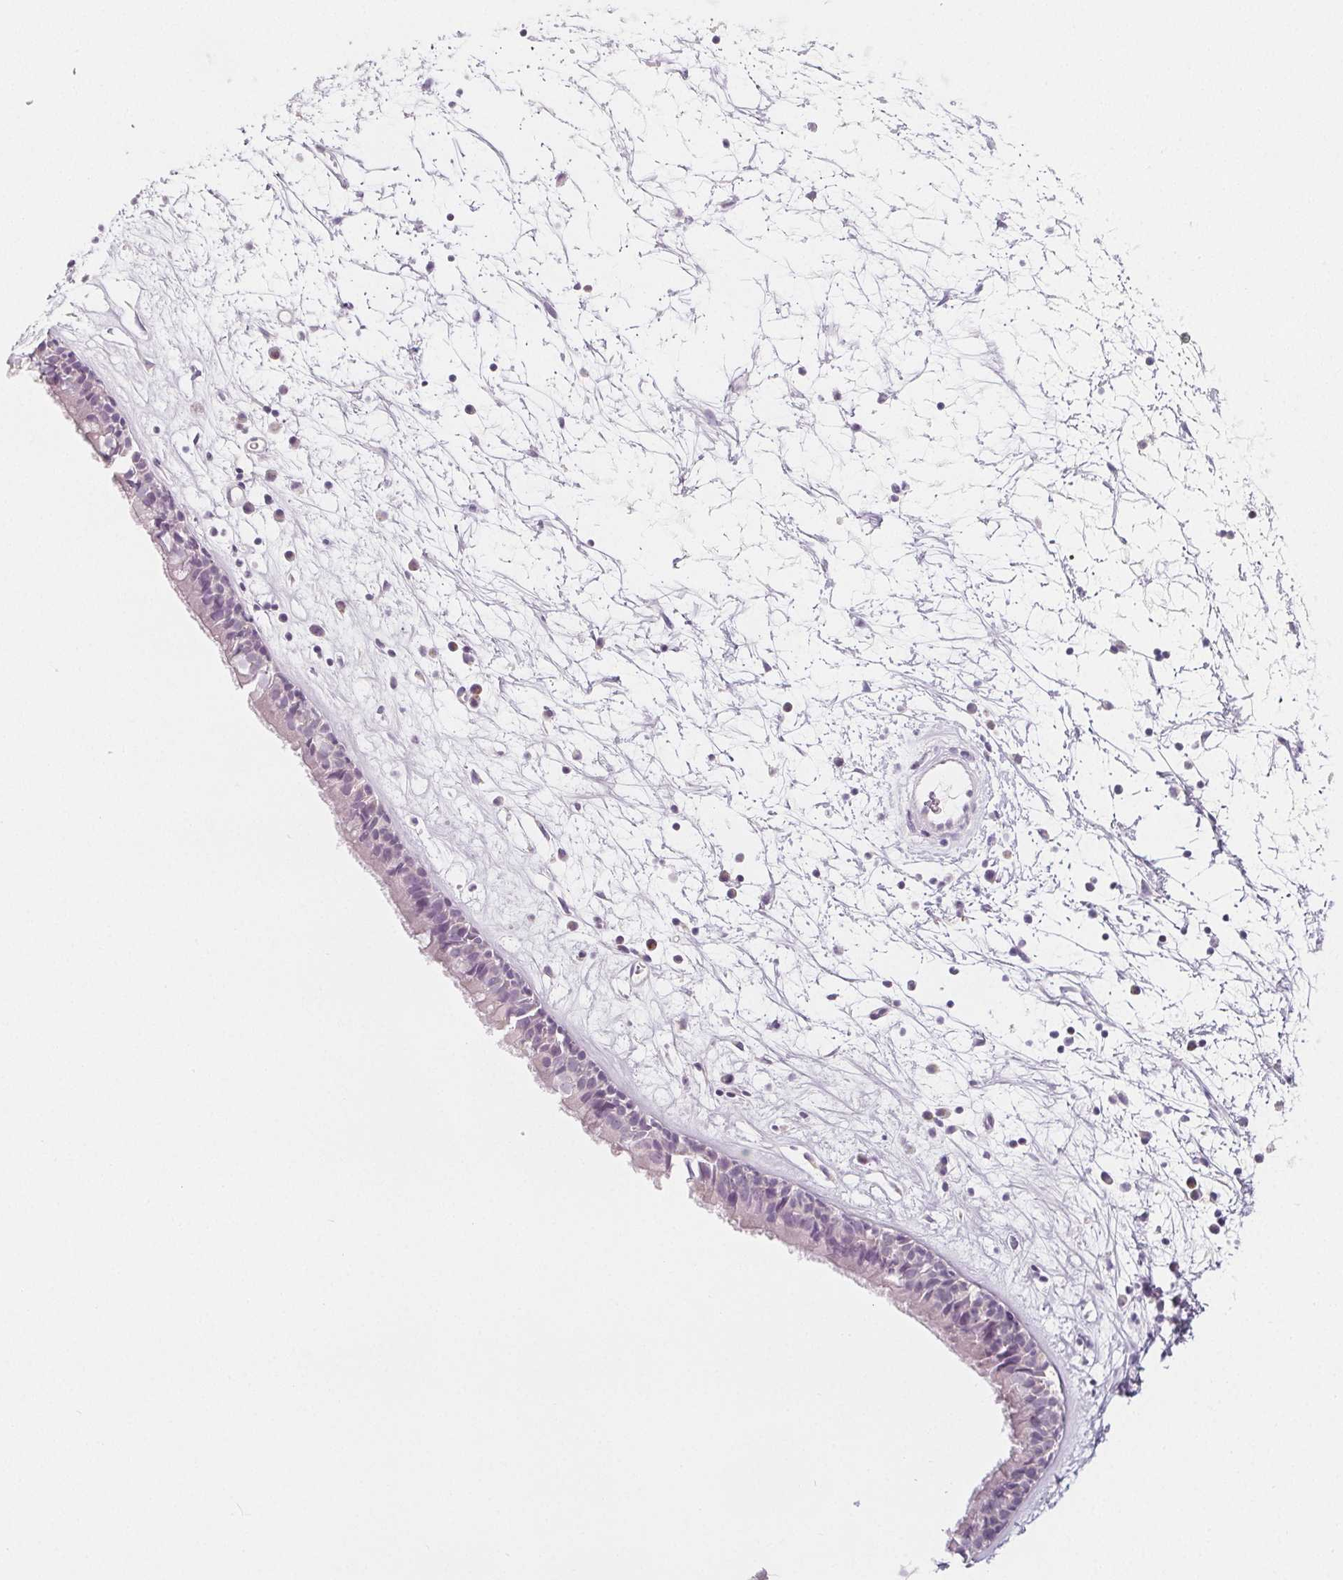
{"staining": {"intensity": "negative", "quantity": "none", "location": "none"}, "tissue": "nasopharynx", "cell_type": "Respiratory epithelial cells", "image_type": "normal", "snomed": [{"axis": "morphology", "description": "Normal tissue, NOS"}, {"axis": "topography", "description": "Nasopharynx"}], "caption": "Histopathology image shows no significant protein expression in respiratory epithelial cells of normal nasopharynx.", "gene": "IL17C", "patient": {"sex": "male", "age": 24}}